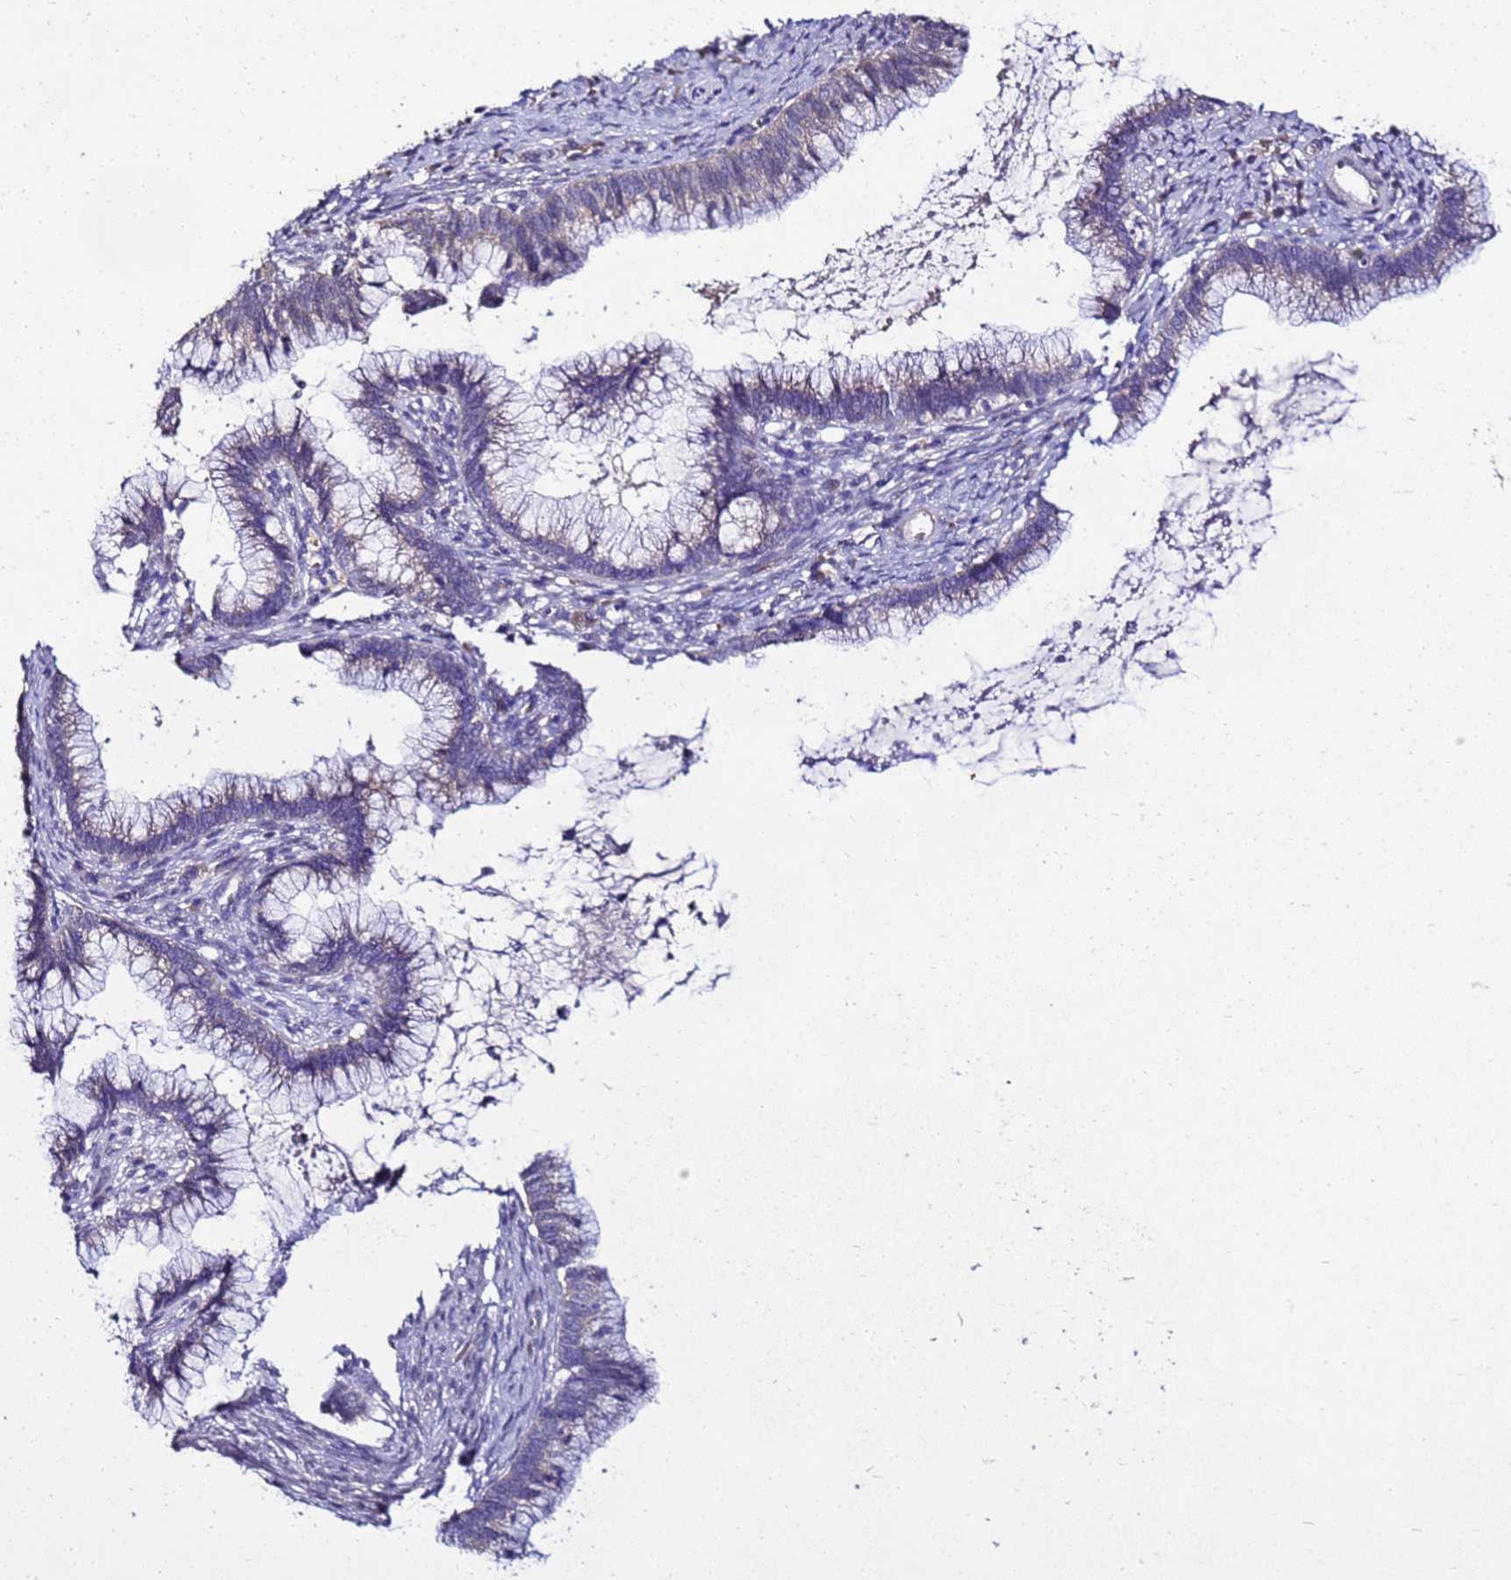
{"staining": {"intensity": "negative", "quantity": "none", "location": "none"}, "tissue": "cervical cancer", "cell_type": "Tumor cells", "image_type": "cancer", "snomed": [{"axis": "morphology", "description": "Adenocarcinoma, NOS"}, {"axis": "topography", "description": "Cervix"}], "caption": "Immunohistochemical staining of human cervical cancer demonstrates no significant positivity in tumor cells.", "gene": "FAM166B", "patient": {"sex": "female", "age": 36}}